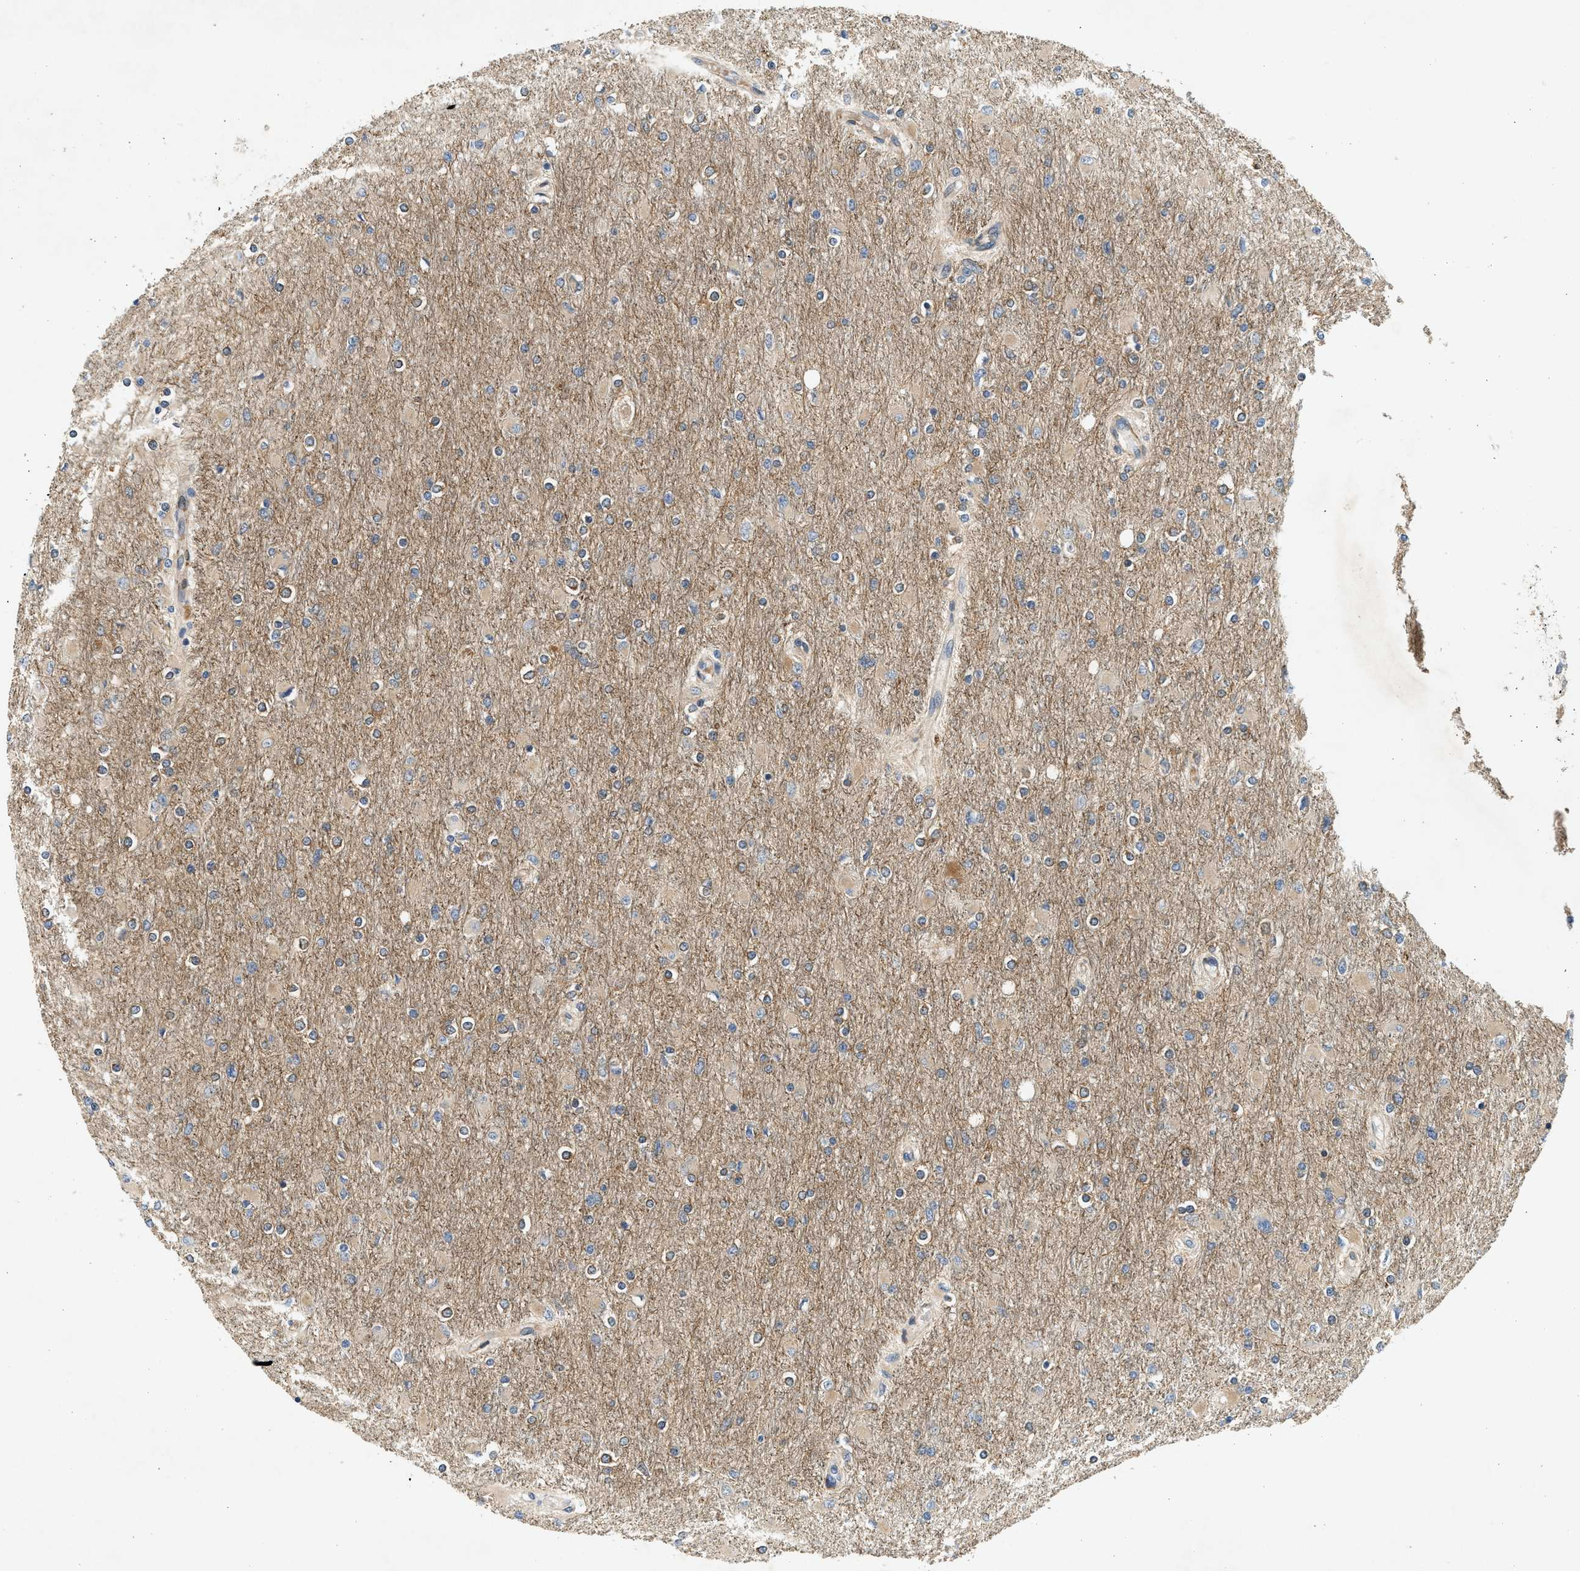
{"staining": {"intensity": "weak", "quantity": "<25%", "location": "cytoplasmic/membranous"}, "tissue": "glioma", "cell_type": "Tumor cells", "image_type": "cancer", "snomed": [{"axis": "morphology", "description": "Glioma, malignant, High grade"}, {"axis": "topography", "description": "Cerebral cortex"}], "caption": "A photomicrograph of glioma stained for a protein shows no brown staining in tumor cells.", "gene": "KDELR2", "patient": {"sex": "female", "age": 36}}